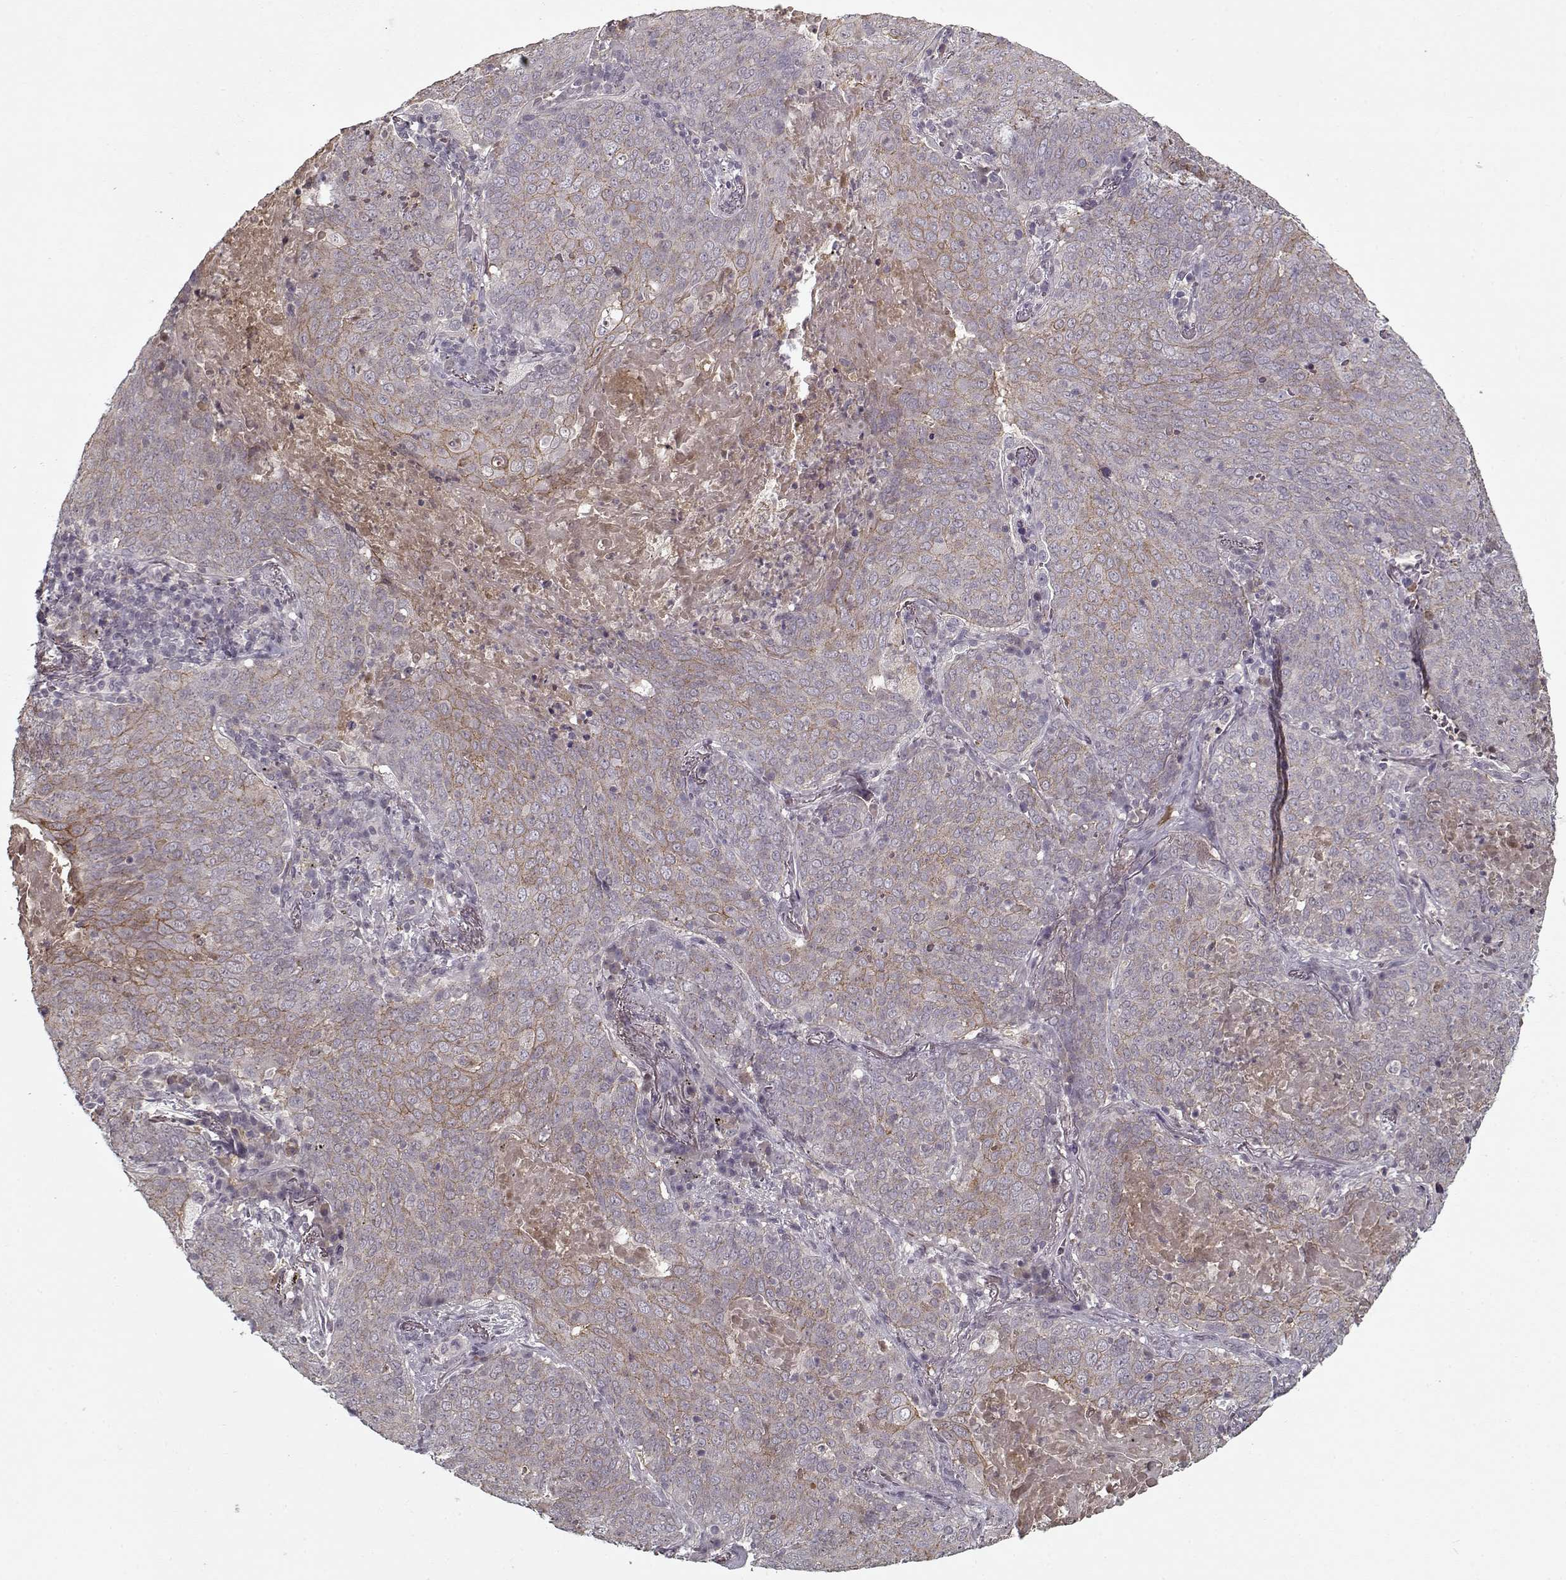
{"staining": {"intensity": "weak", "quantity": "<25%", "location": "cytoplasmic/membranous"}, "tissue": "lung cancer", "cell_type": "Tumor cells", "image_type": "cancer", "snomed": [{"axis": "morphology", "description": "Squamous cell carcinoma, NOS"}, {"axis": "topography", "description": "Lung"}], "caption": "Tumor cells are negative for brown protein staining in lung squamous cell carcinoma.", "gene": "AFM", "patient": {"sex": "male", "age": 82}}